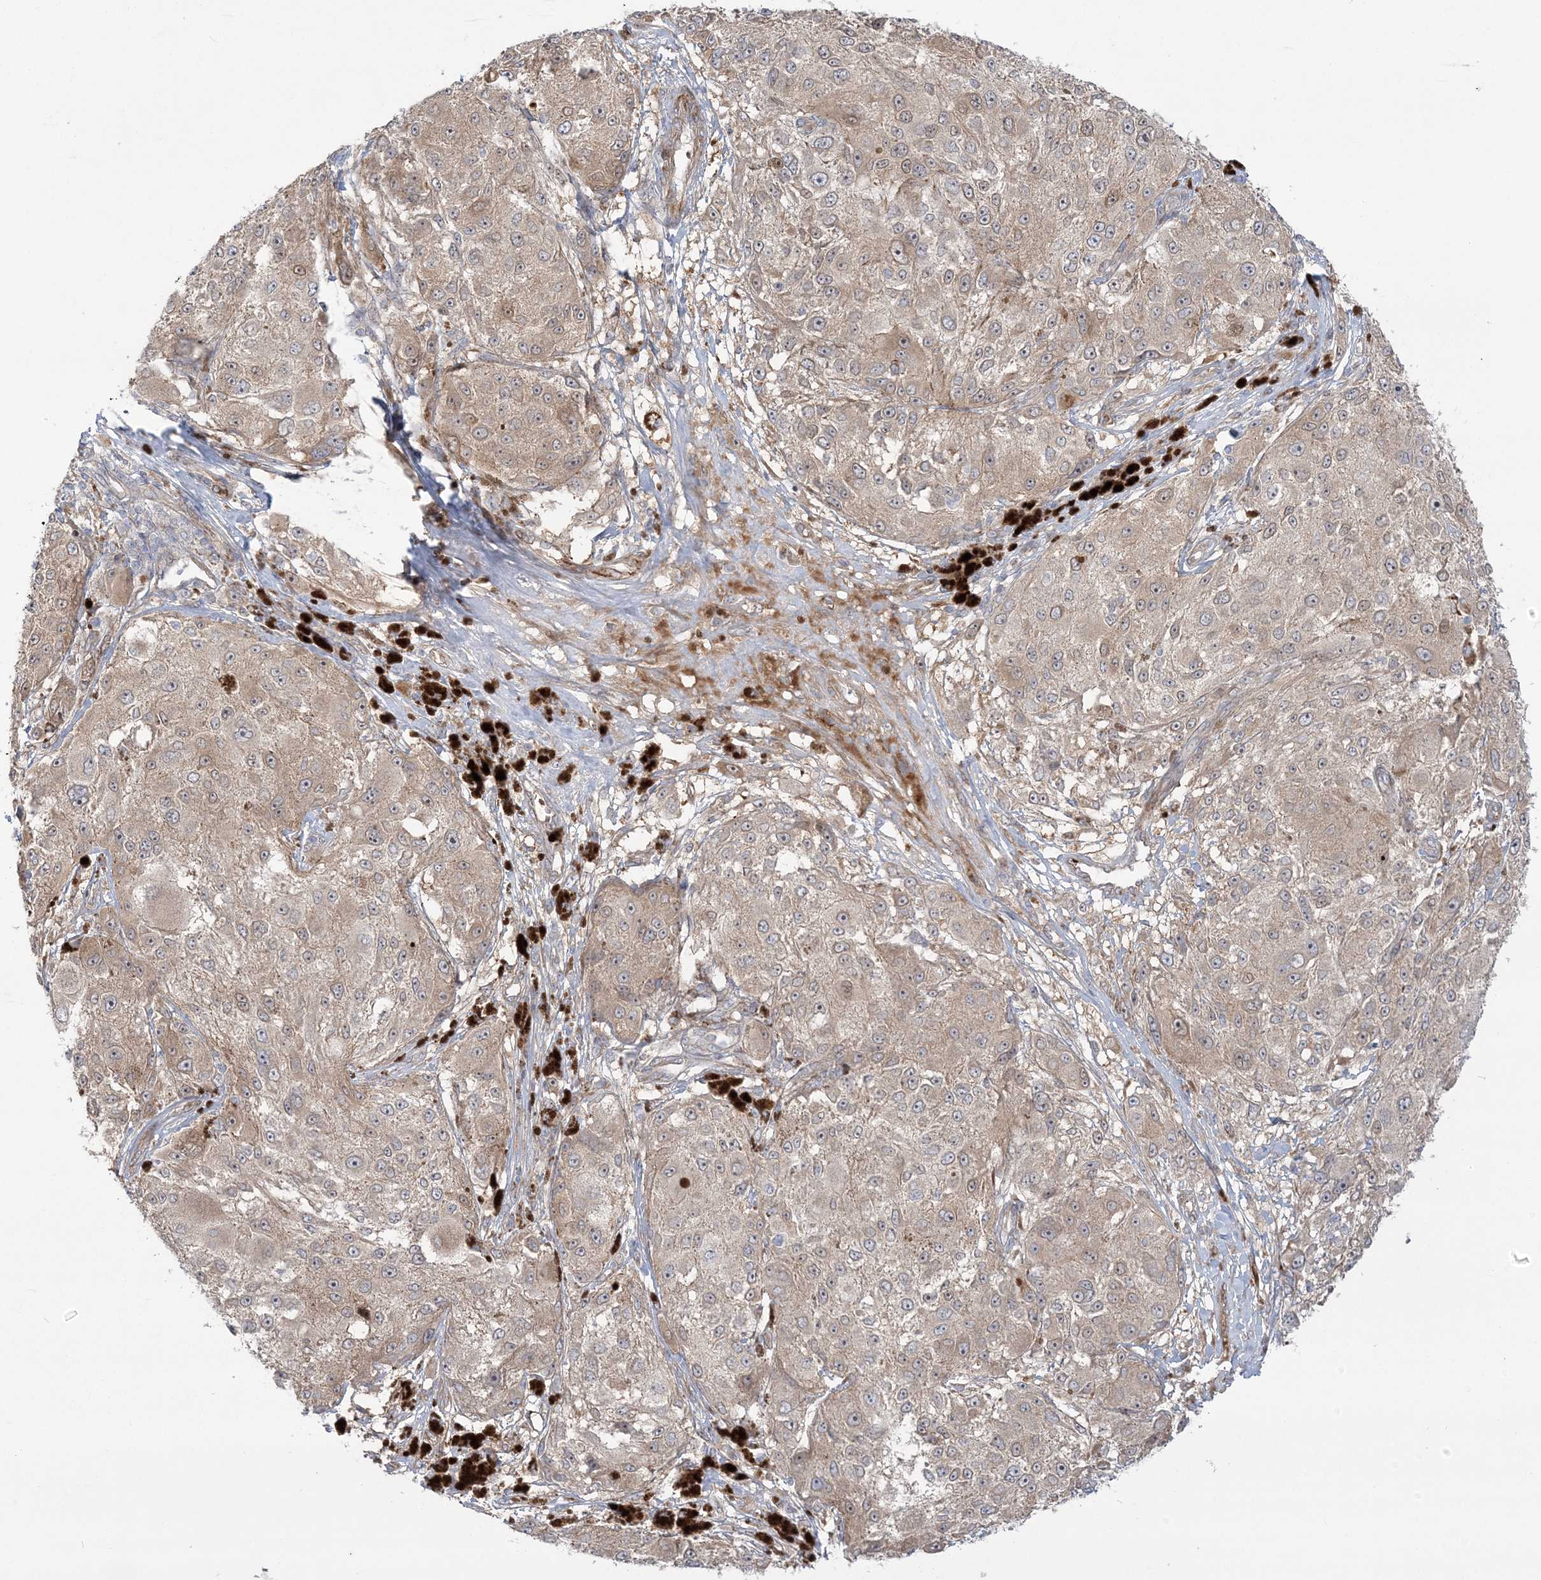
{"staining": {"intensity": "weak", "quantity": ">75%", "location": "cytoplasmic/membranous"}, "tissue": "melanoma", "cell_type": "Tumor cells", "image_type": "cancer", "snomed": [{"axis": "morphology", "description": "Necrosis, NOS"}, {"axis": "morphology", "description": "Malignant melanoma, NOS"}, {"axis": "topography", "description": "Skin"}], "caption": "DAB immunohistochemical staining of human malignant melanoma displays weak cytoplasmic/membranous protein positivity in approximately >75% of tumor cells.", "gene": "NUDT9", "patient": {"sex": "female", "age": 87}}